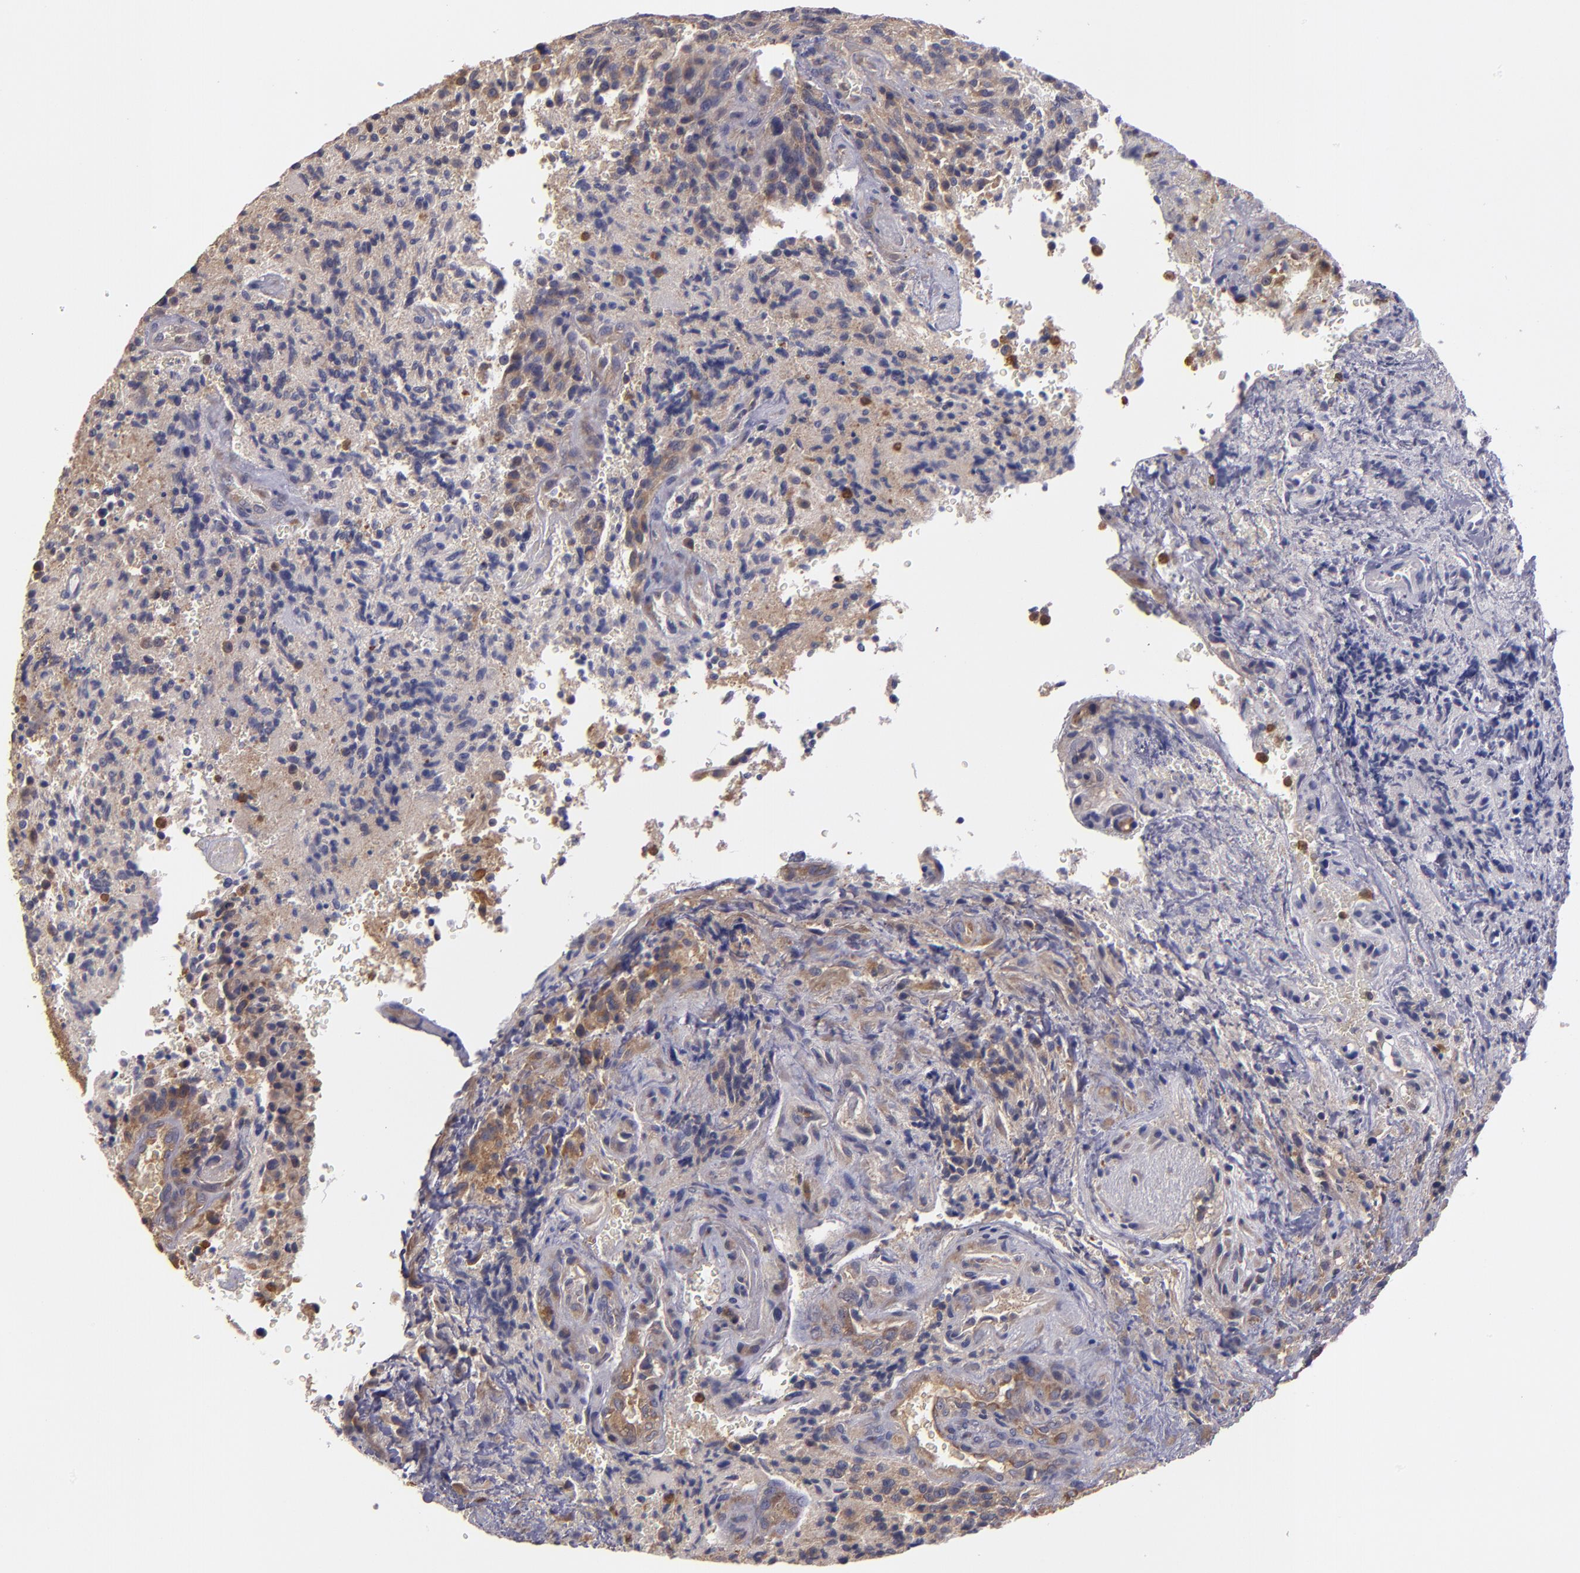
{"staining": {"intensity": "moderate", "quantity": "25%-75%", "location": "cytoplasmic/membranous"}, "tissue": "glioma", "cell_type": "Tumor cells", "image_type": "cancer", "snomed": [{"axis": "morphology", "description": "Normal tissue, NOS"}, {"axis": "morphology", "description": "Glioma, malignant, High grade"}, {"axis": "topography", "description": "Cerebral cortex"}], "caption": "Immunohistochemical staining of malignant glioma (high-grade) demonstrates medium levels of moderate cytoplasmic/membranous protein staining in about 25%-75% of tumor cells.", "gene": "CARS1", "patient": {"sex": "male", "age": 56}}